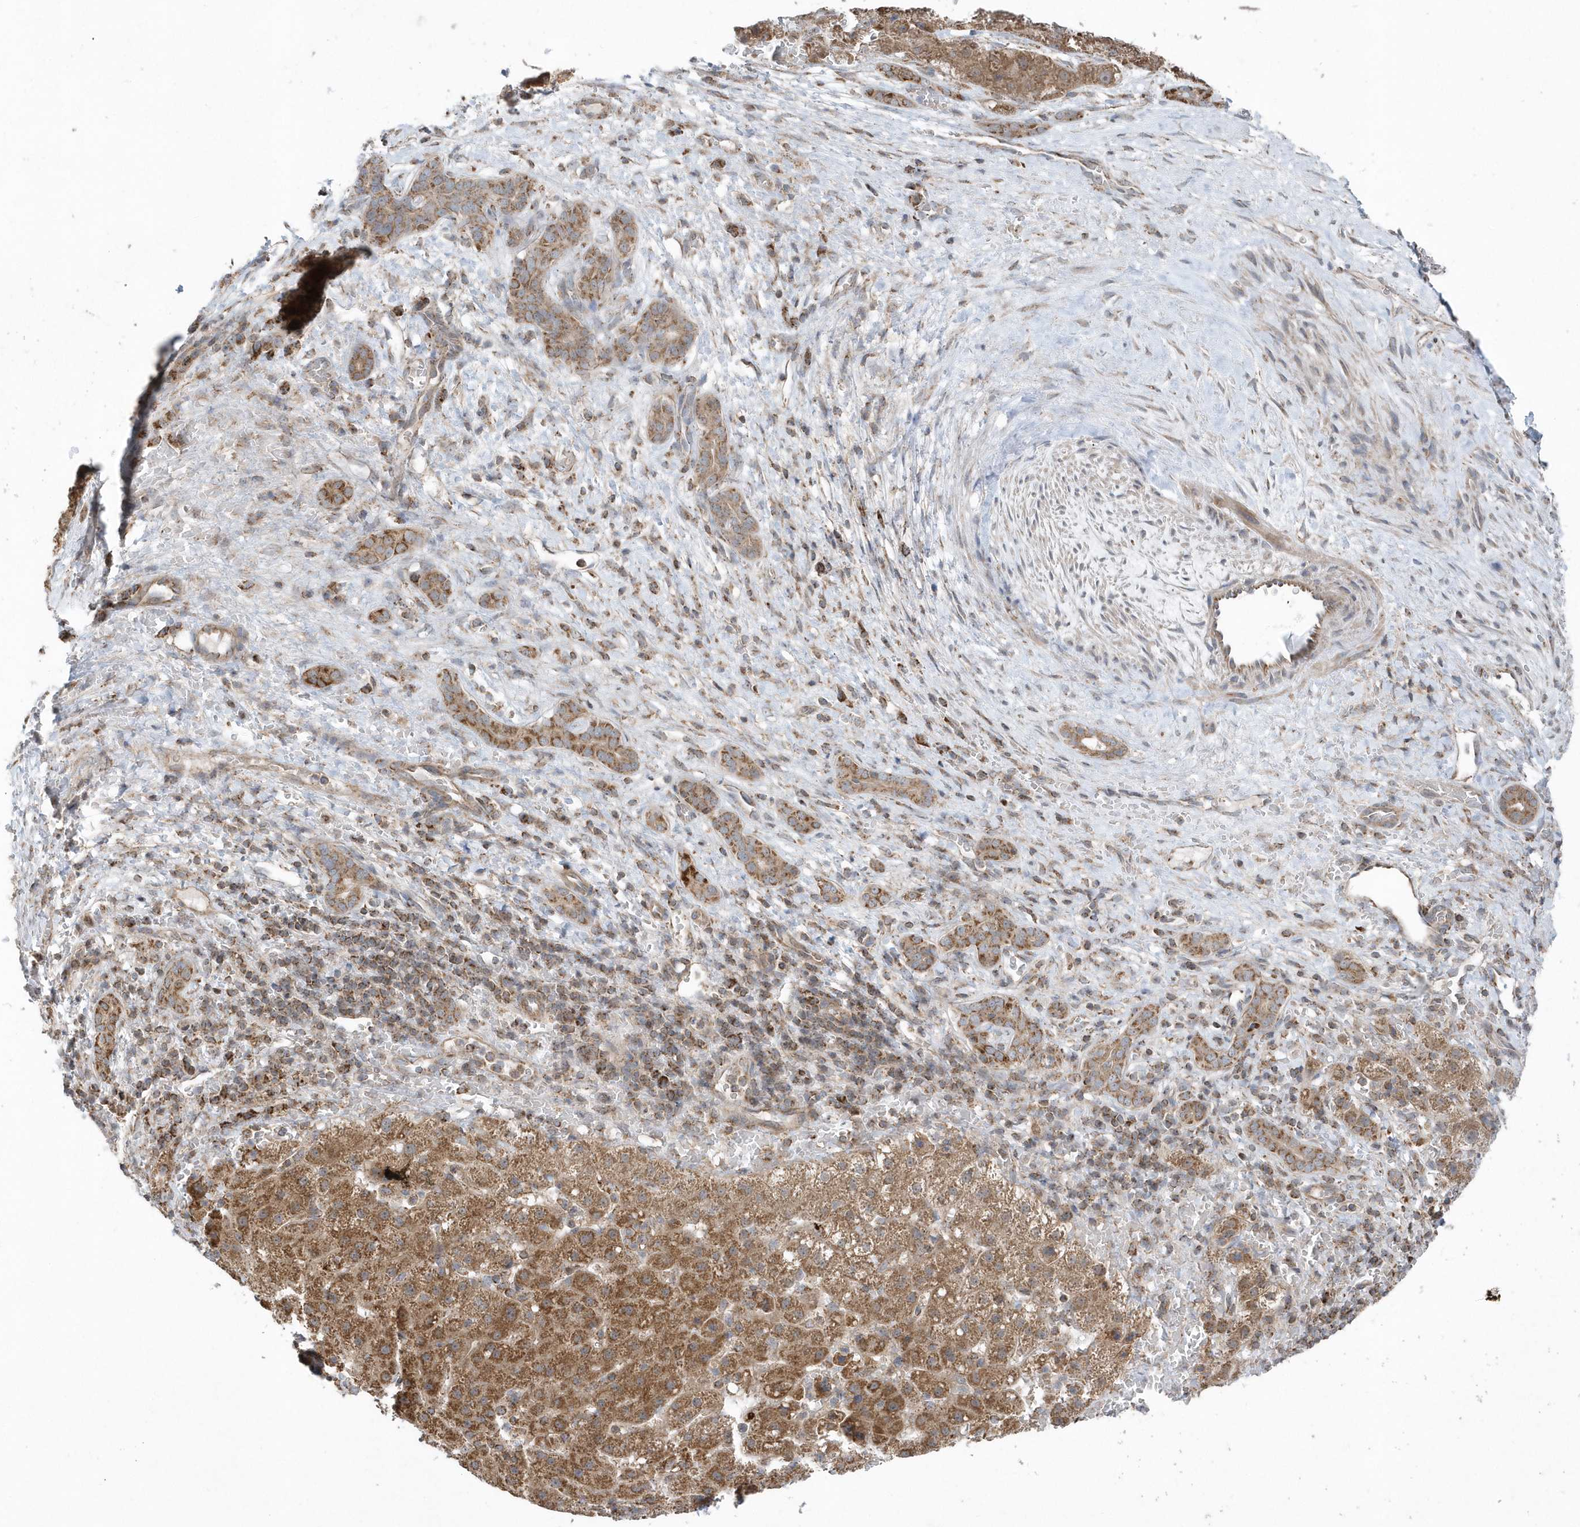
{"staining": {"intensity": "moderate", "quantity": ">75%", "location": "cytoplasmic/membranous"}, "tissue": "liver cancer", "cell_type": "Tumor cells", "image_type": "cancer", "snomed": [{"axis": "morphology", "description": "Carcinoma, Hepatocellular, NOS"}, {"axis": "topography", "description": "Liver"}], "caption": "There is medium levels of moderate cytoplasmic/membranous positivity in tumor cells of liver hepatocellular carcinoma, as demonstrated by immunohistochemical staining (brown color).", "gene": "PPP1R7", "patient": {"sex": "male", "age": 57}}